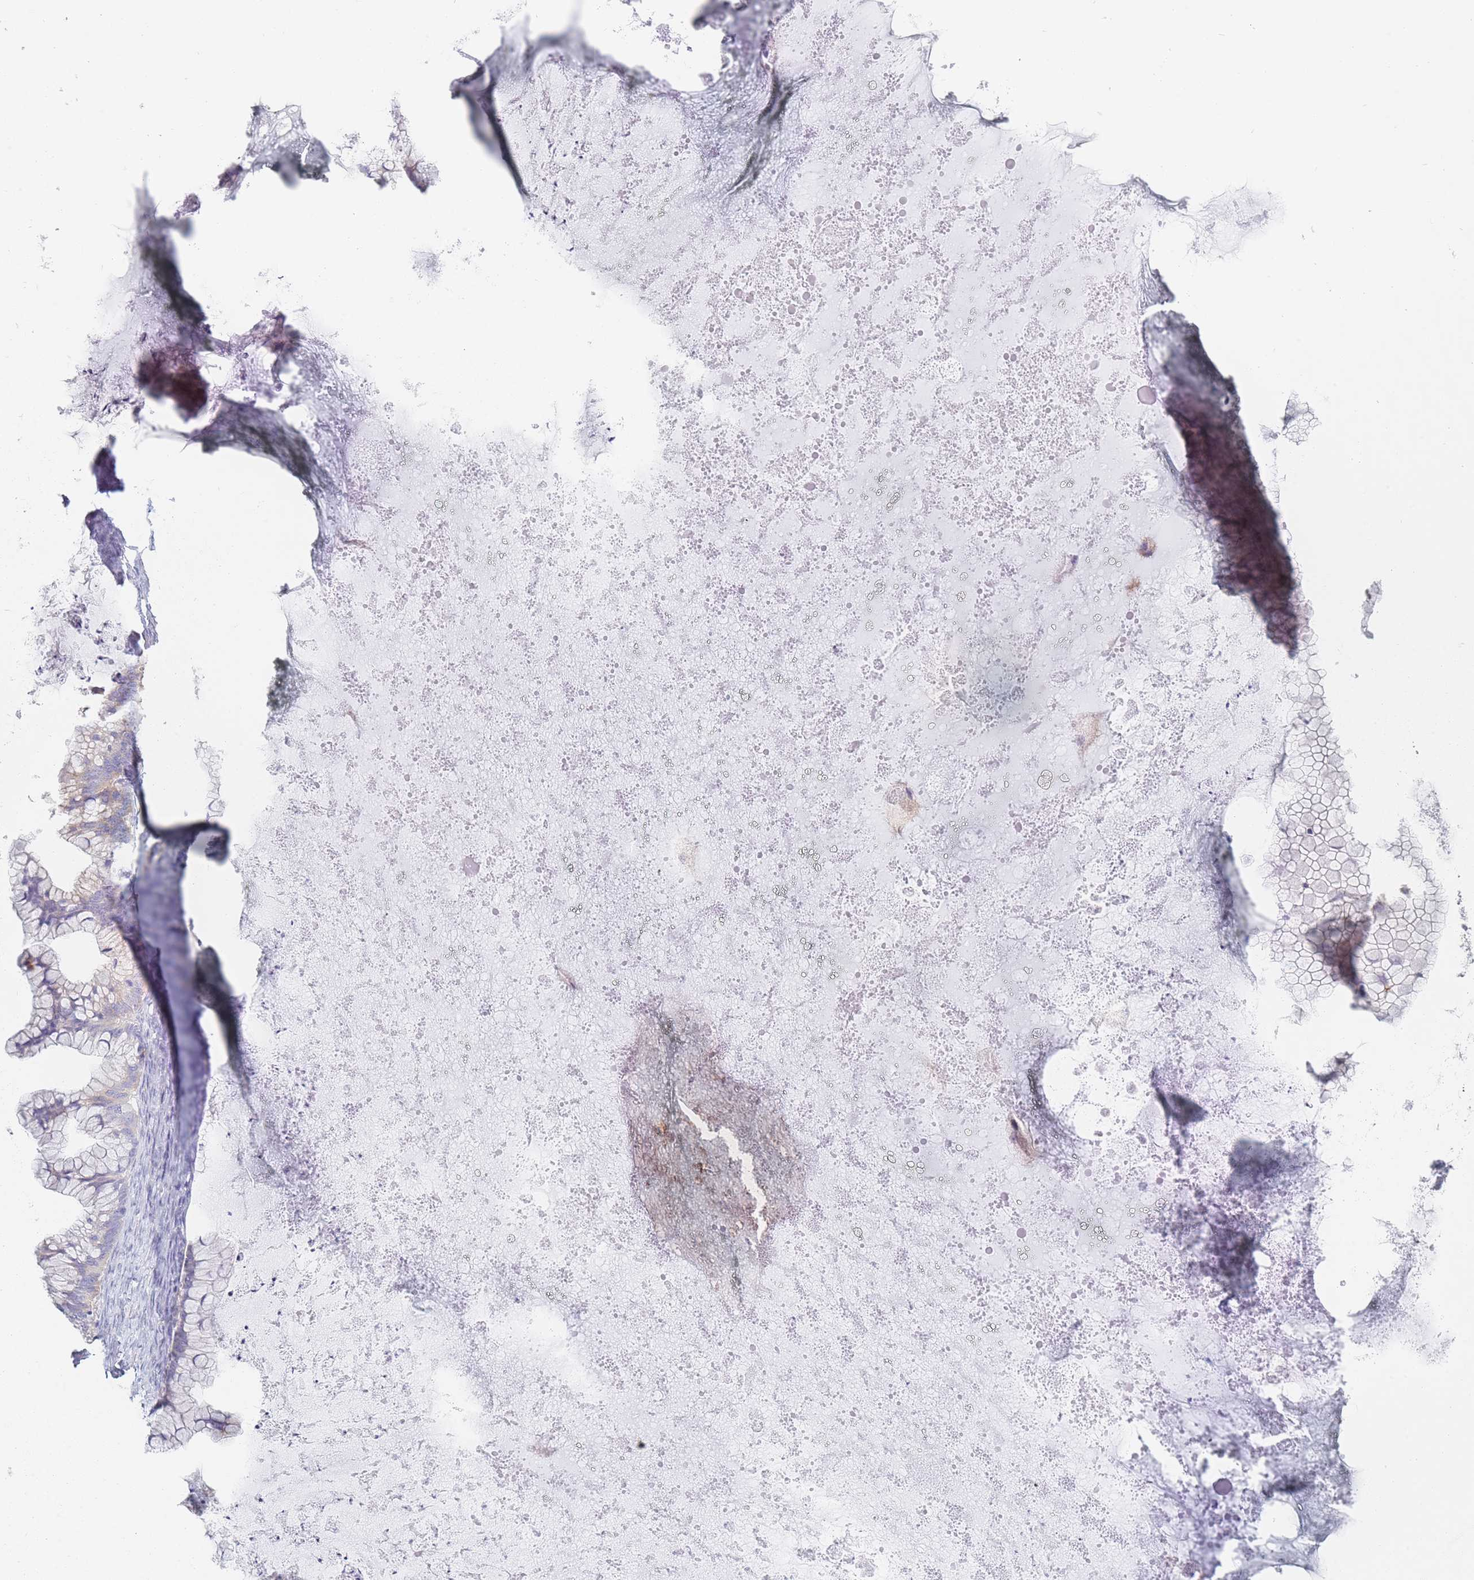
{"staining": {"intensity": "moderate", "quantity": "<25%", "location": "cytoplasmic/membranous"}, "tissue": "ovarian cancer", "cell_type": "Tumor cells", "image_type": "cancer", "snomed": [{"axis": "morphology", "description": "Cystadenocarcinoma, mucinous, NOS"}, {"axis": "topography", "description": "Ovary"}], "caption": "Ovarian mucinous cystadenocarcinoma stained for a protein shows moderate cytoplasmic/membranous positivity in tumor cells.", "gene": "MAP1S", "patient": {"sex": "female", "age": 35}}